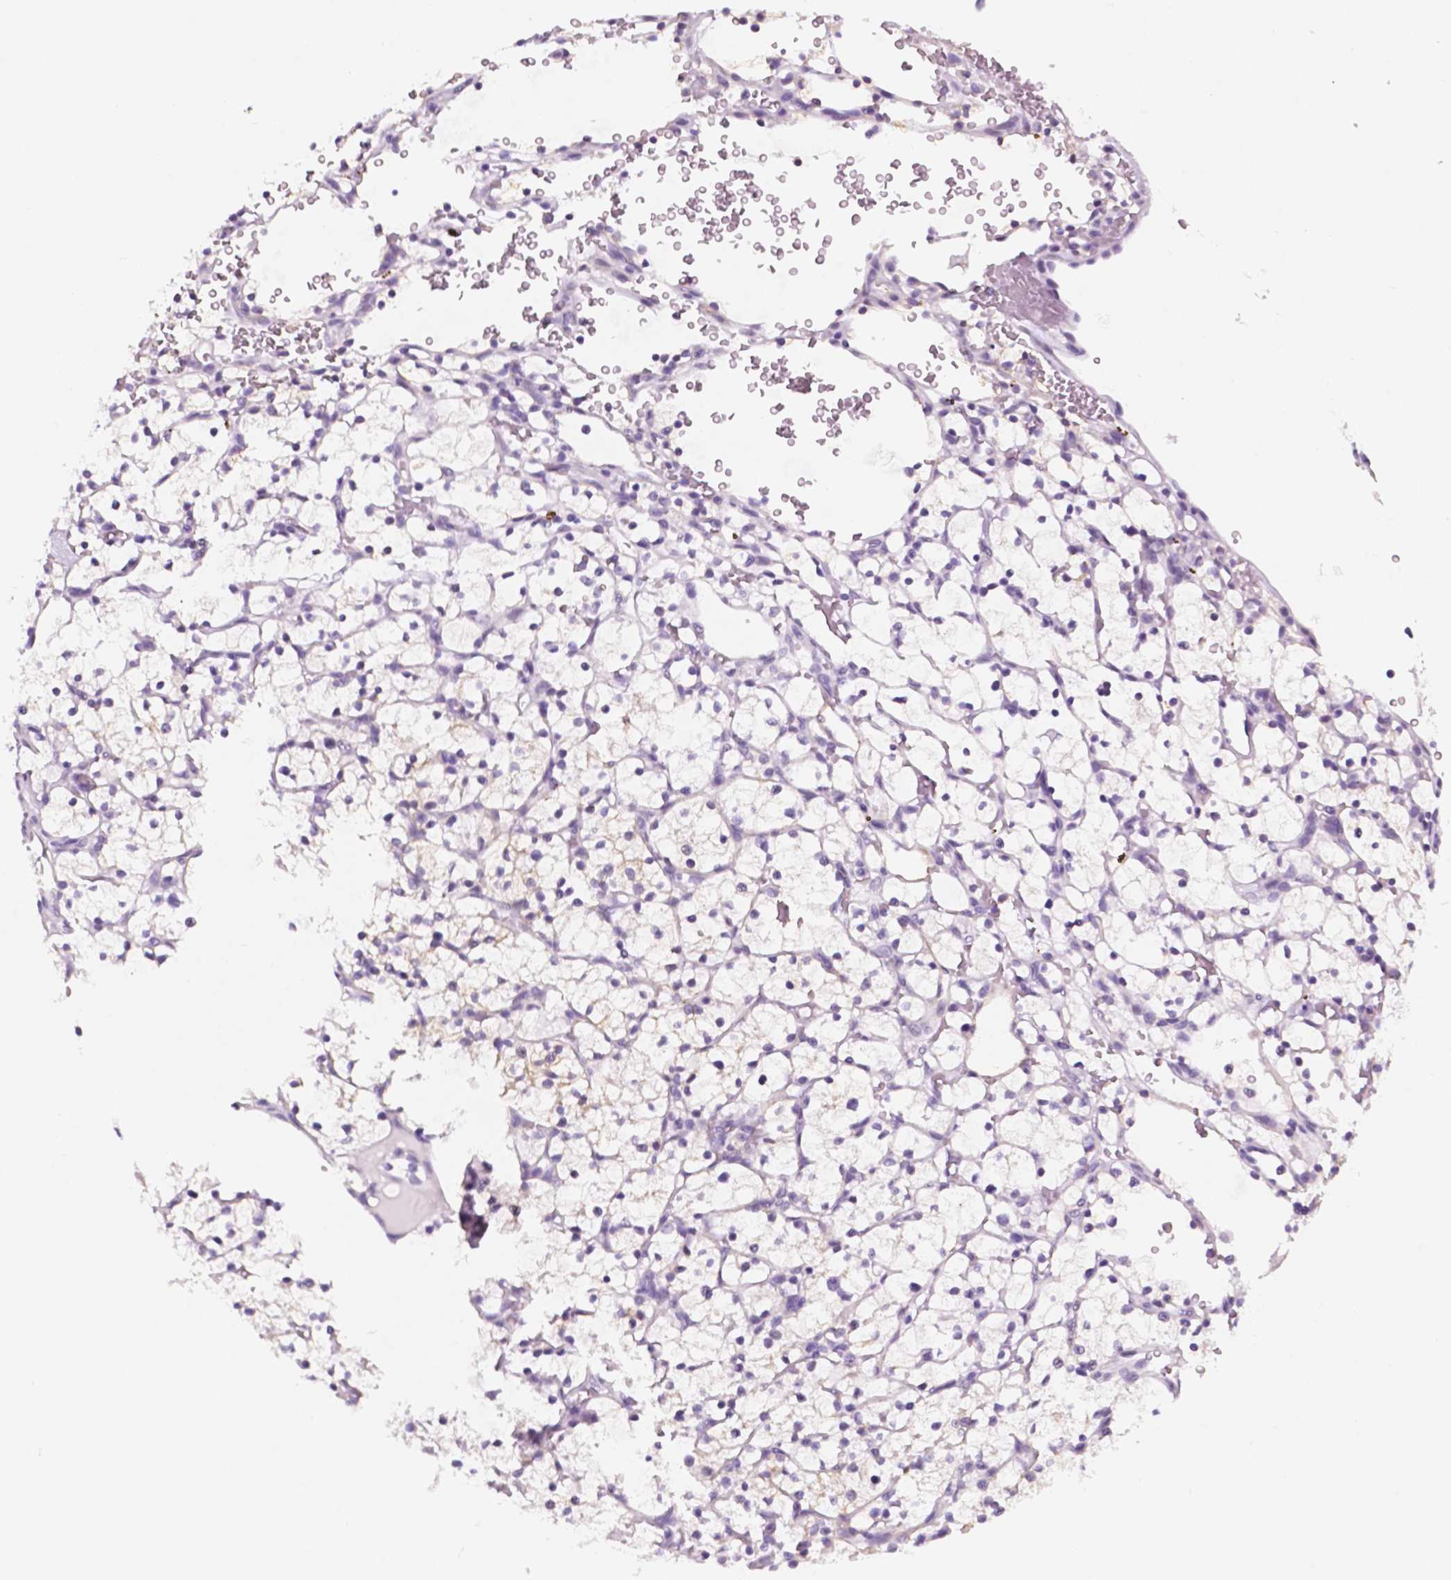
{"staining": {"intensity": "negative", "quantity": "none", "location": "none"}, "tissue": "renal cancer", "cell_type": "Tumor cells", "image_type": "cancer", "snomed": [{"axis": "morphology", "description": "Adenocarcinoma, NOS"}, {"axis": "topography", "description": "Kidney"}], "caption": "Immunohistochemistry (IHC) of human renal adenocarcinoma shows no expression in tumor cells.", "gene": "PPL", "patient": {"sex": "female", "age": 64}}